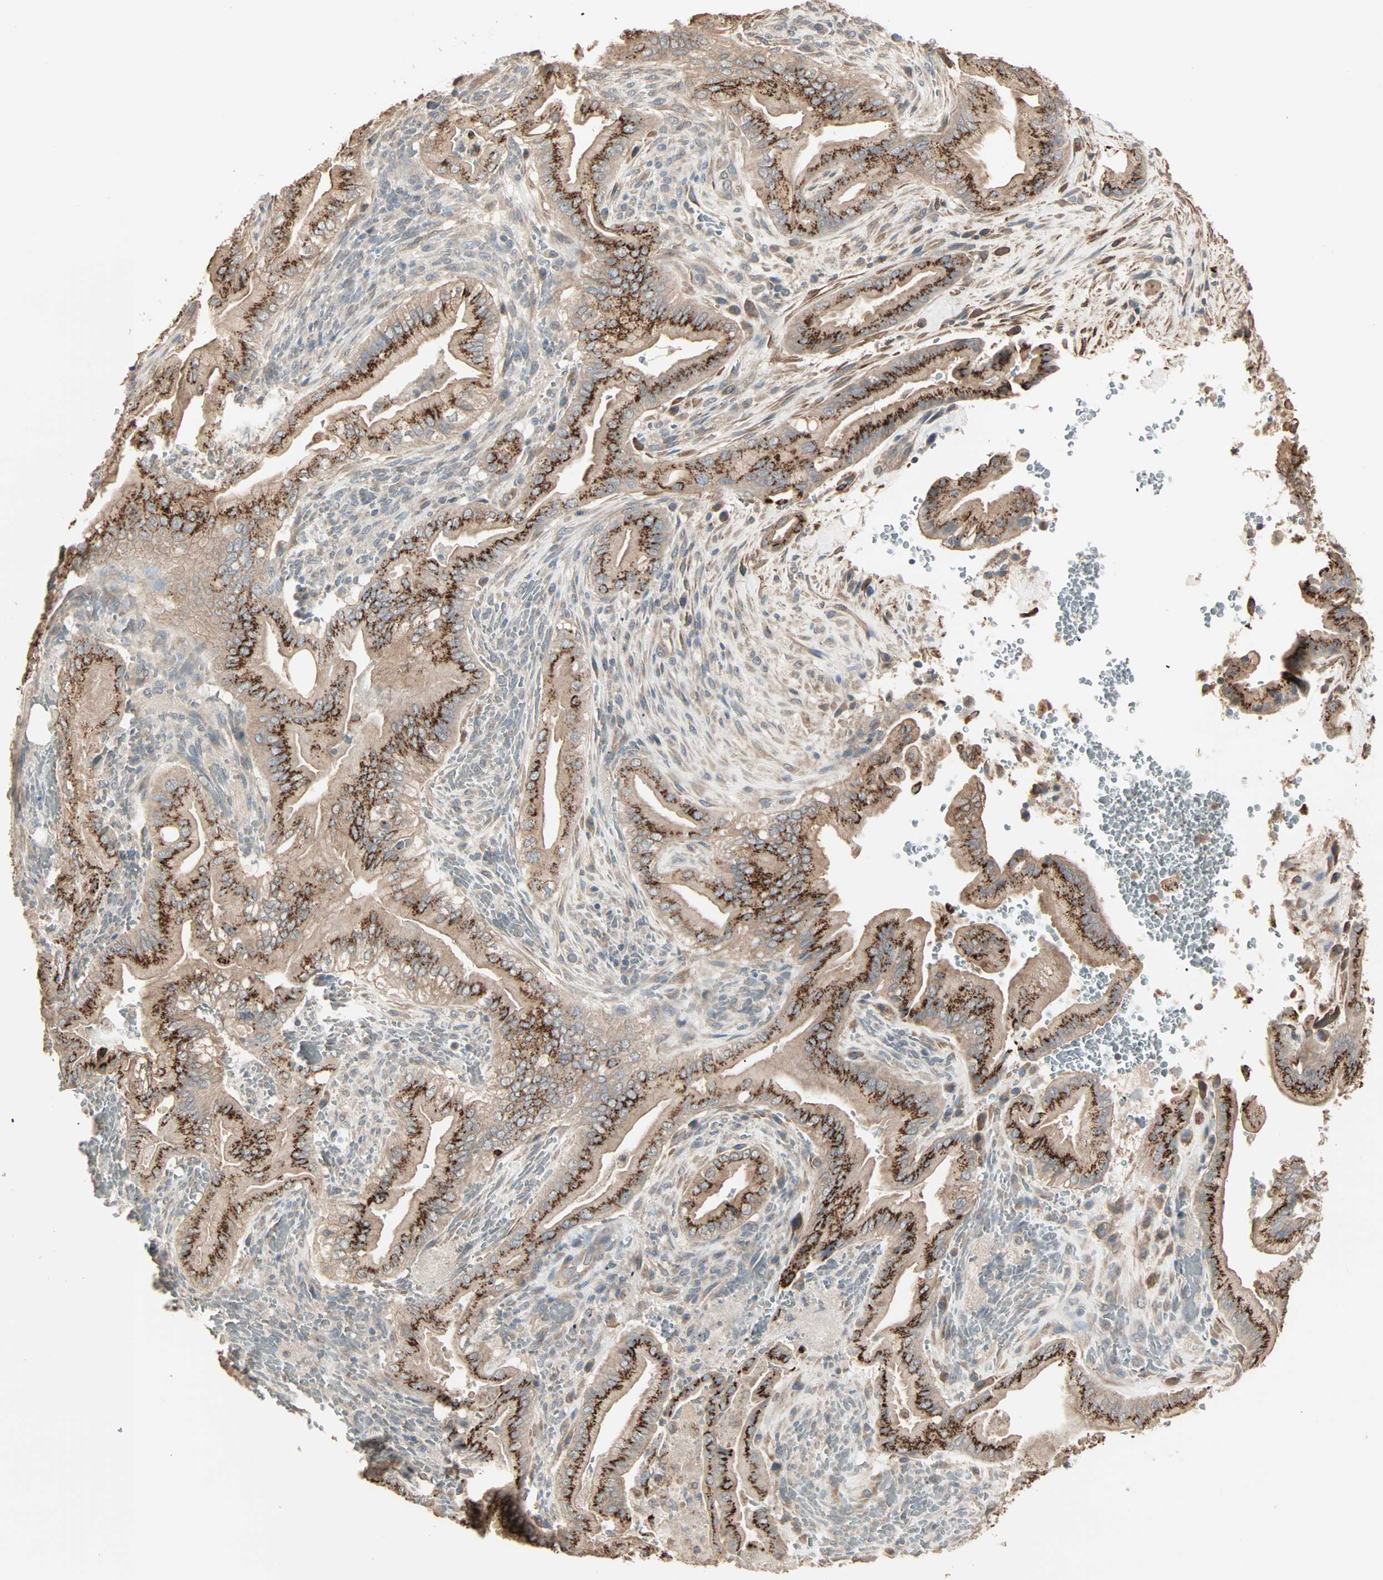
{"staining": {"intensity": "strong", "quantity": ">75%", "location": "cytoplasmic/membranous"}, "tissue": "liver cancer", "cell_type": "Tumor cells", "image_type": "cancer", "snomed": [{"axis": "morphology", "description": "Cholangiocarcinoma"}, {"axis": "topography", "description": "Liver"}], "caption": "Liver cholangiocarcinoma was stained to show a protein in brown. There is high levels of strong cytoplasmic/membranous expression in about >75% of tumor cells. (DAB IHC, brown staining for protein, blue staining for nuclei).", "gene": "GALNT3", "patient": {"sex": "female", "age": 68}}